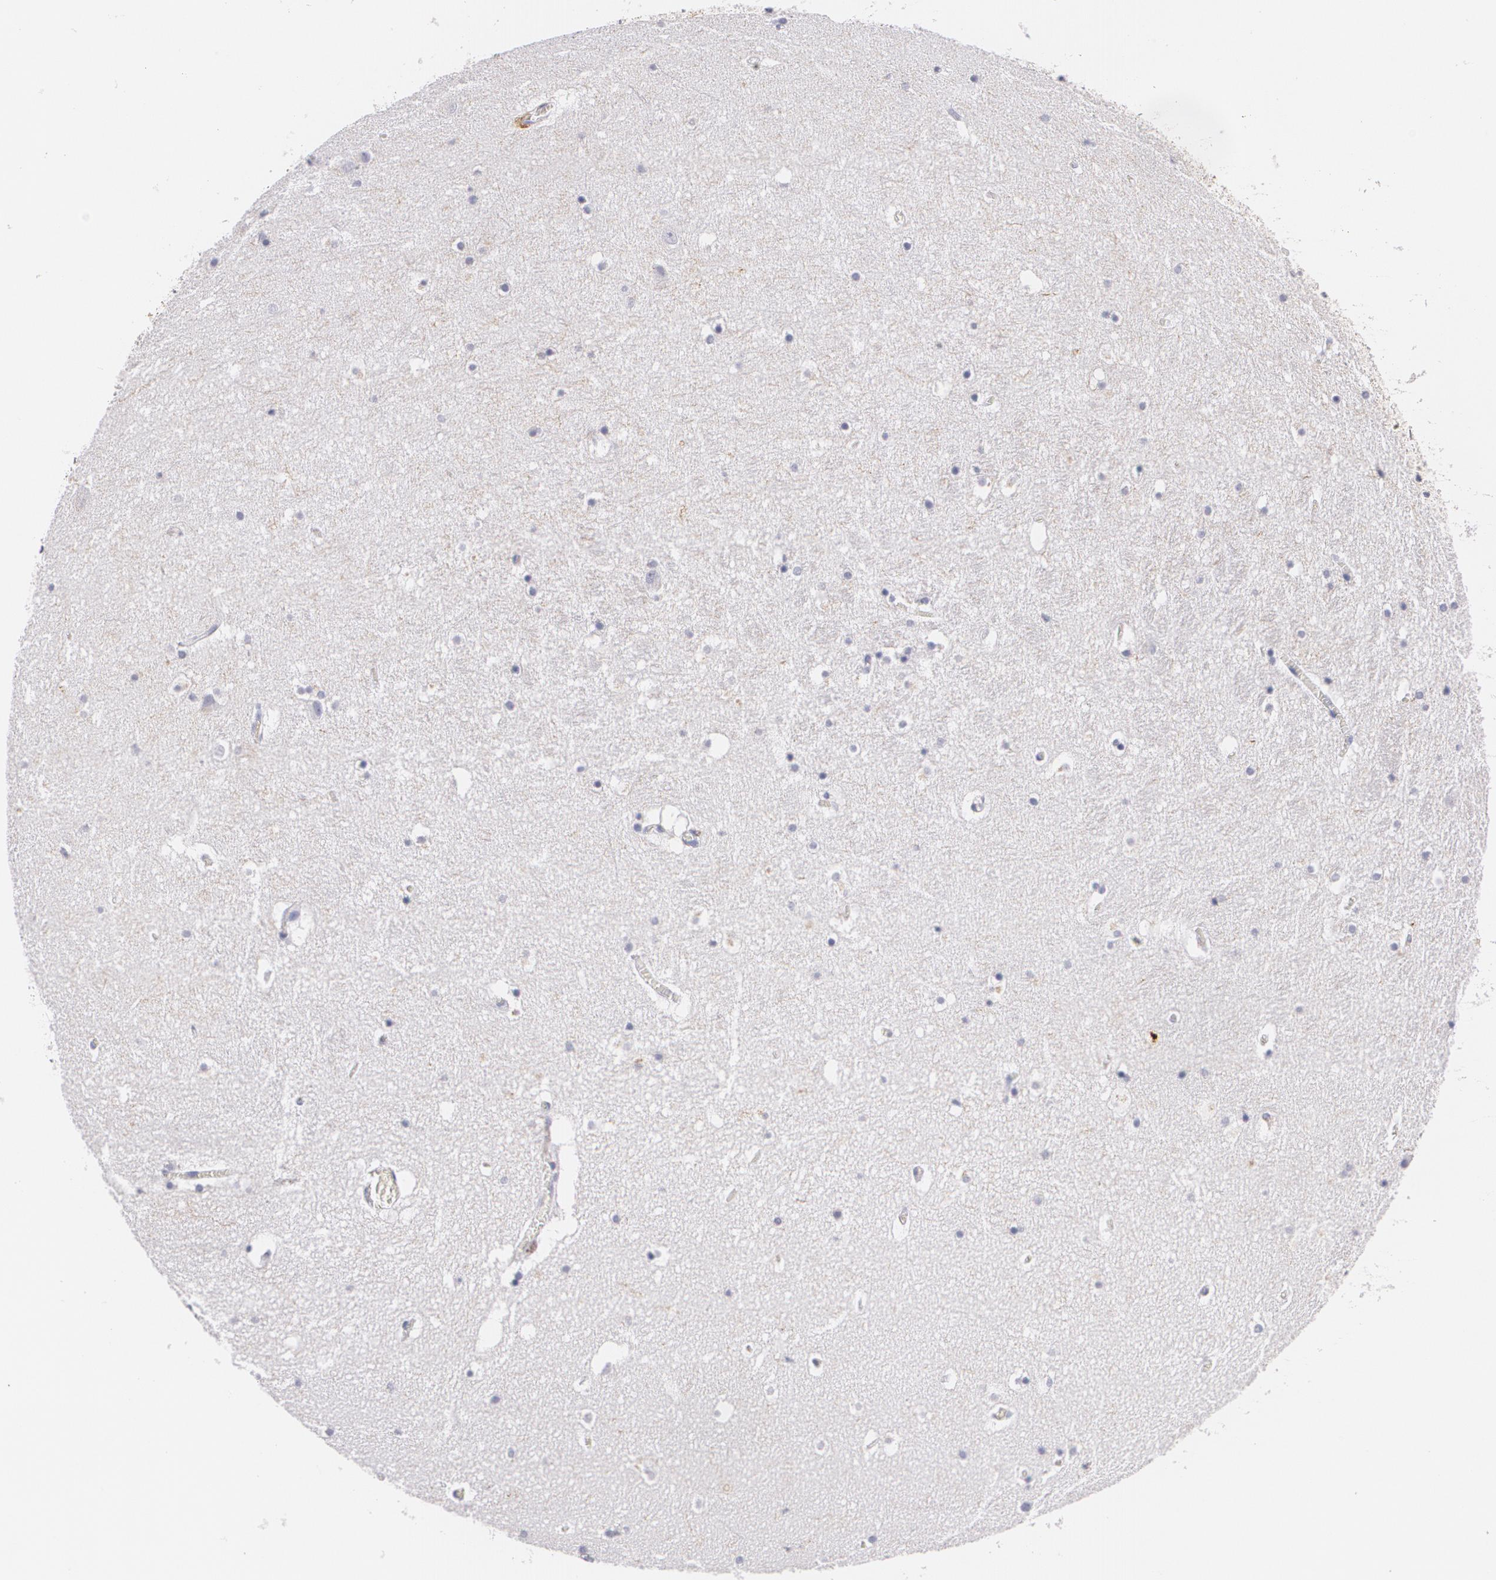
{"staining": {"intensity": "negative", "quantity": "none", "location": "none"}, "tissue": "hippocampus", "cell_type": "Glial cells", "image_type": "normal", "snomed": [{"axis": "morphology", "description": "Normal tissue, NOS"}, {"axis": "topography", "description": "Hippocampus"}], "caption": "Human hippocampus stained for a protein using immunohistochemistry exhibits no staining in glial cells.", "gene": "NGFR", "patient": {"sex": "male", "age": 45}}